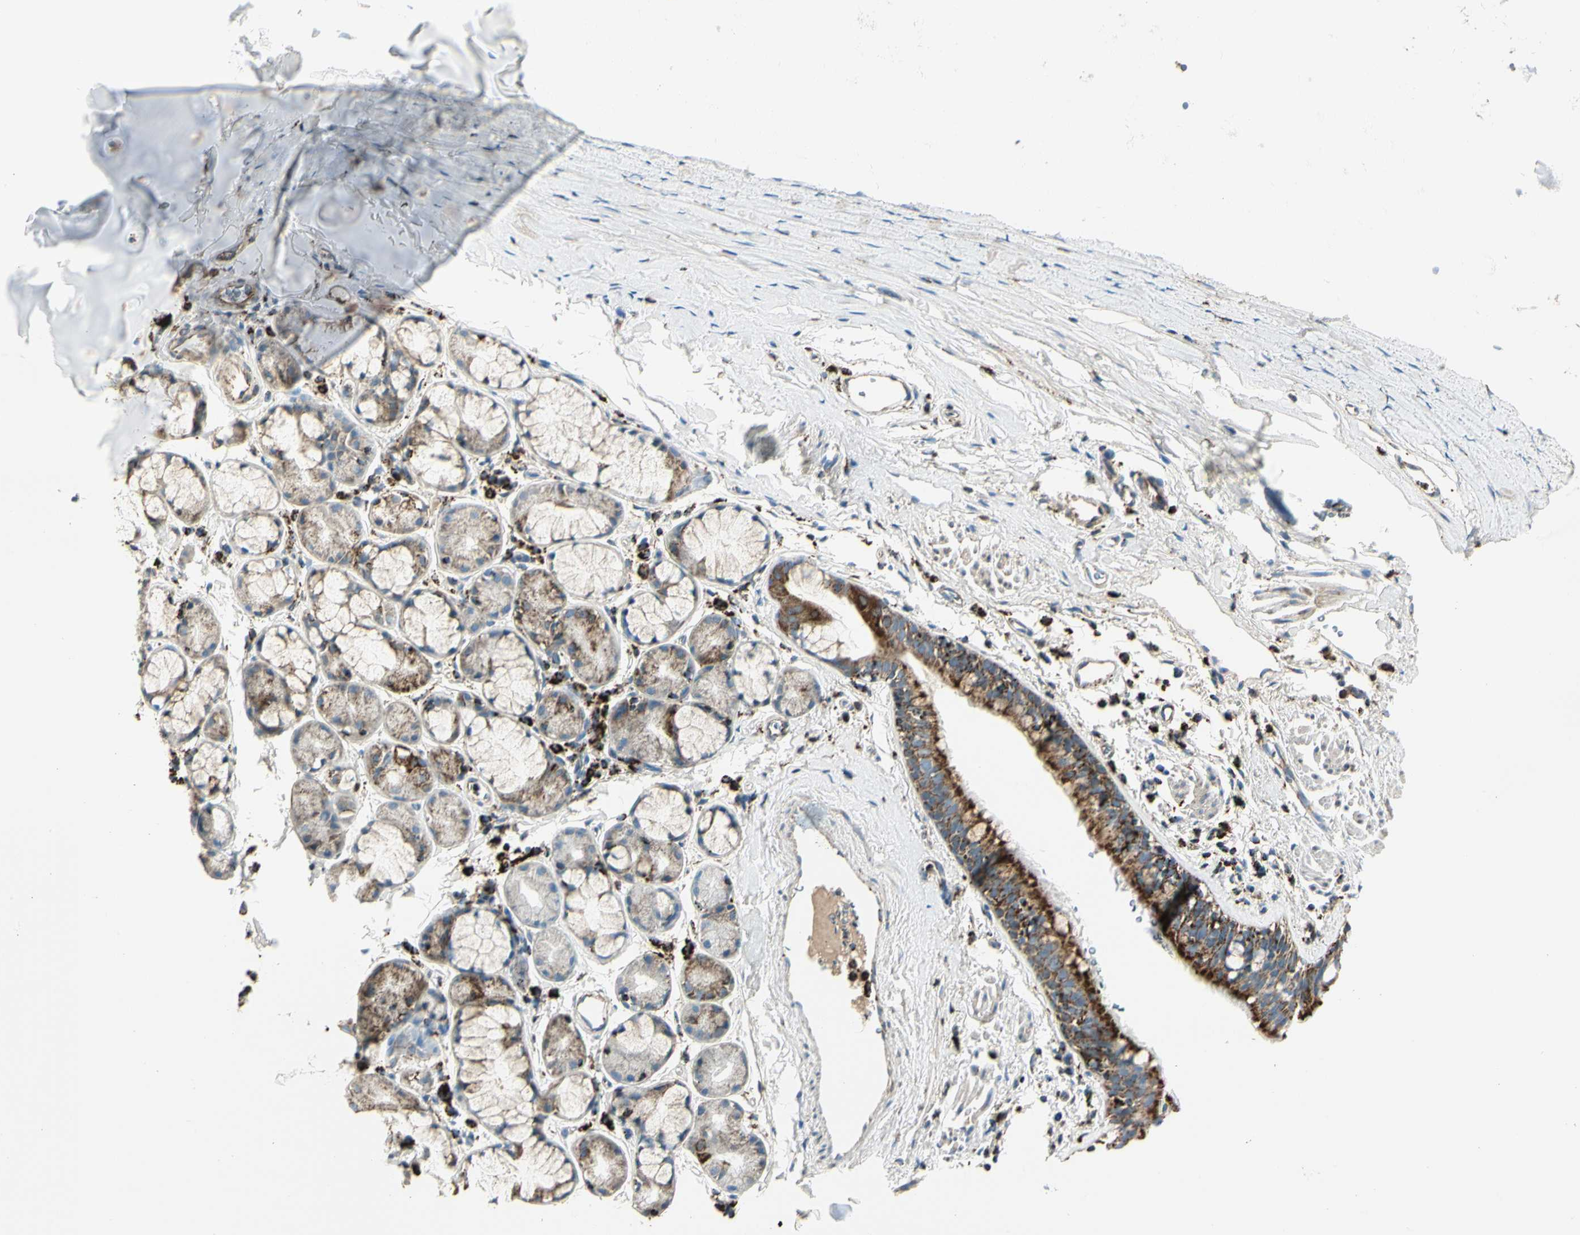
{"staining": {"intensity": "strong", "quantity": ">75%", "location": "cytoplasmic/membranous"}, "tissue": "bronchus", "cell_type": "Respiratory epithelial cells", "image_type": "normal", "snomed": [{"axis": "morphology", "description": "Normal tissue, NOS"}, {"axis": "morphology", "description": "Malignant melanoma, Metastatic site"}, {"axis": "topography", "description": "Bronchus"}, {"axis": "topography", "description": "Lung"}], "caption": "Benign bronchus displays strong cytoplasmic/membranous expression in approximately >75% of respiratory epithelial cells.", "gene": "ME2", "patient": {"sex": "male", "age": 64}}